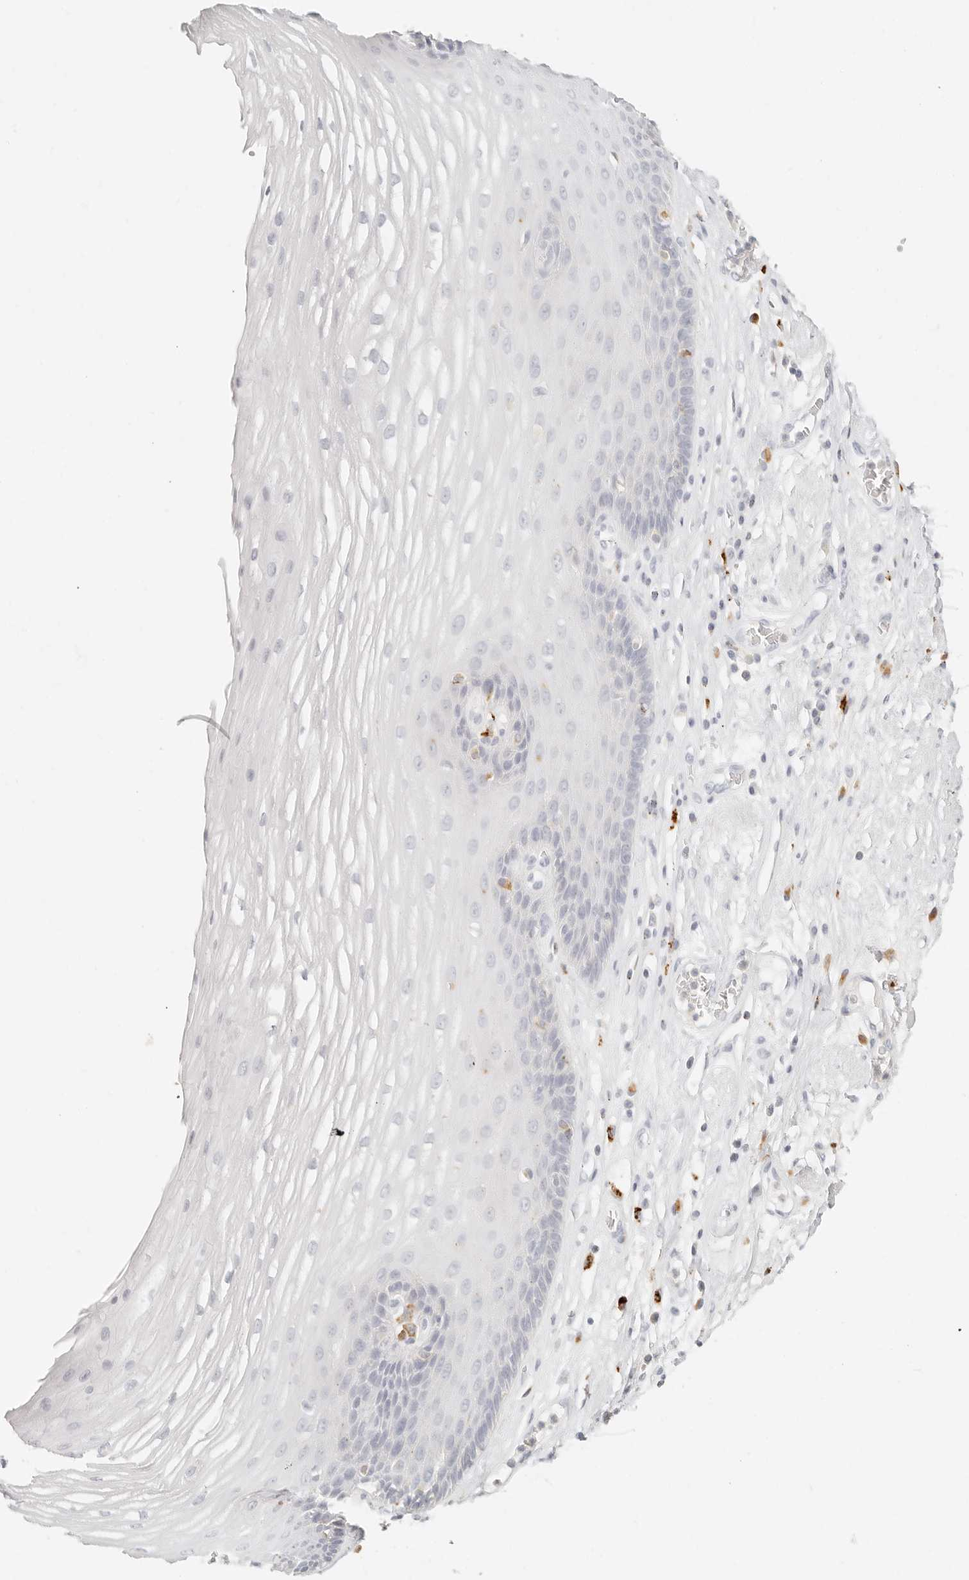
{"staining": {"intensity": "negative", "quantity": "none", "location": "none"}, "tissue": "esophagus", "cell_type": "Squamous epithelial cells", "image_type": "normal", "snomed": [{"axis": "morphology", "description": "Normal tissue, NOS"}, {"axis": "topography", "description": "Esophagus"}], "caption": "Squamous epithelial cells are negative for brown protein staining in normal esophagus. The staining was performed using DAB (3,3'-diaminobenzidine) to visualize the protein expression in brown, while the nuclei were stained in blue with hematoxylin (Magnification: 20x).", "gene": "RNASET2", "patient": {"sex": "male", "age": 62}}